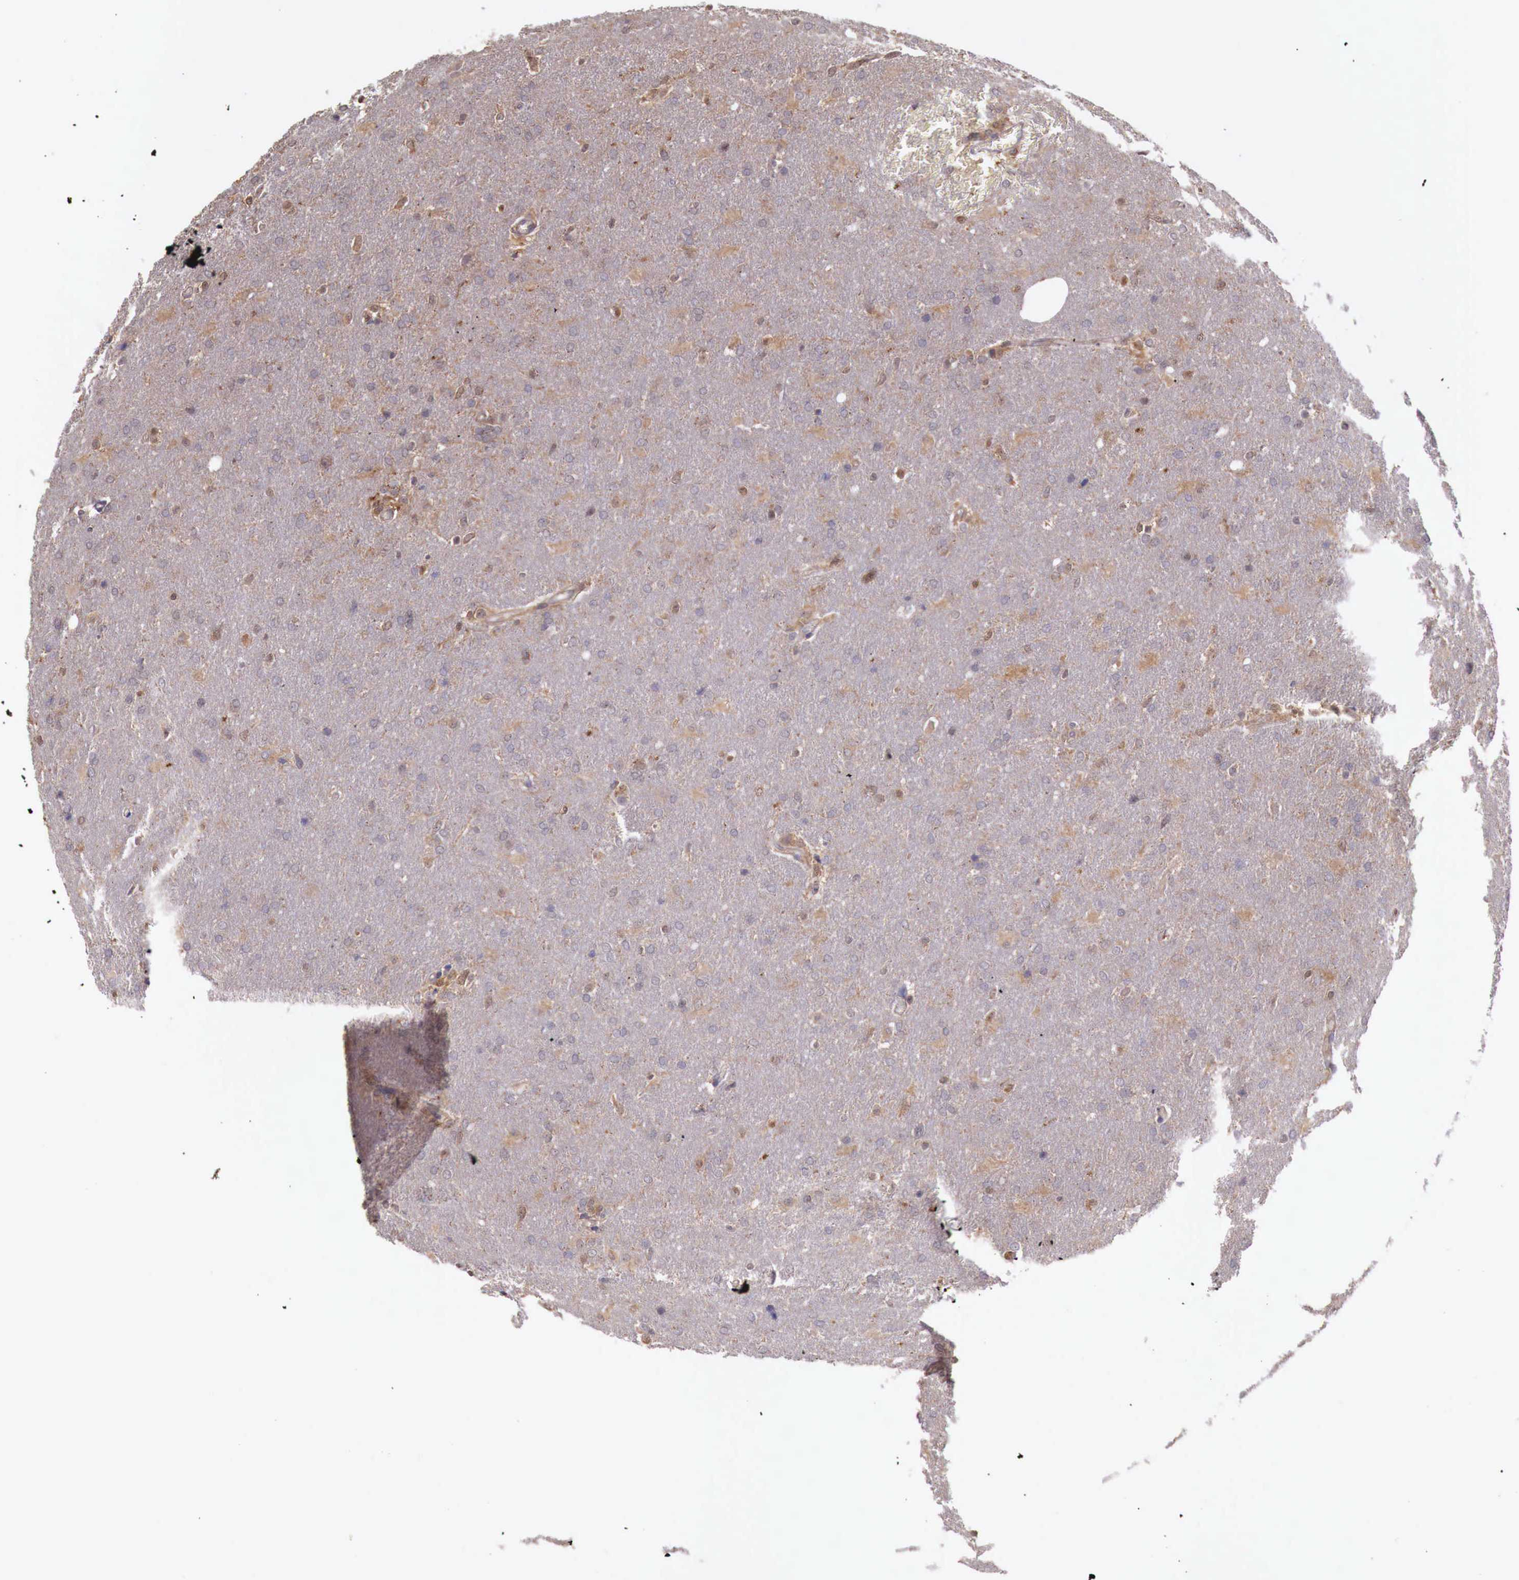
{"staining": {"intensity": "weak", "quantity": ">75%", "location": "cytoplasmic/membranous"}, "tissue": "glioma", "cell_type": "Tumor cells", "image_type": "cancer", "snomed": [{"axis": "morphology", "description": "Glioma, malignant, High grade"}, {"axis": "topography", "description": "Brain"}], "caption": "Immunohistochemistry (IHC) of glioma displays low levels of weak cytoplasmic/membranous positivity in about >75% of tumor cells.", "gene": "GAB2", "patient": {"sex": "male", "age": 68}}